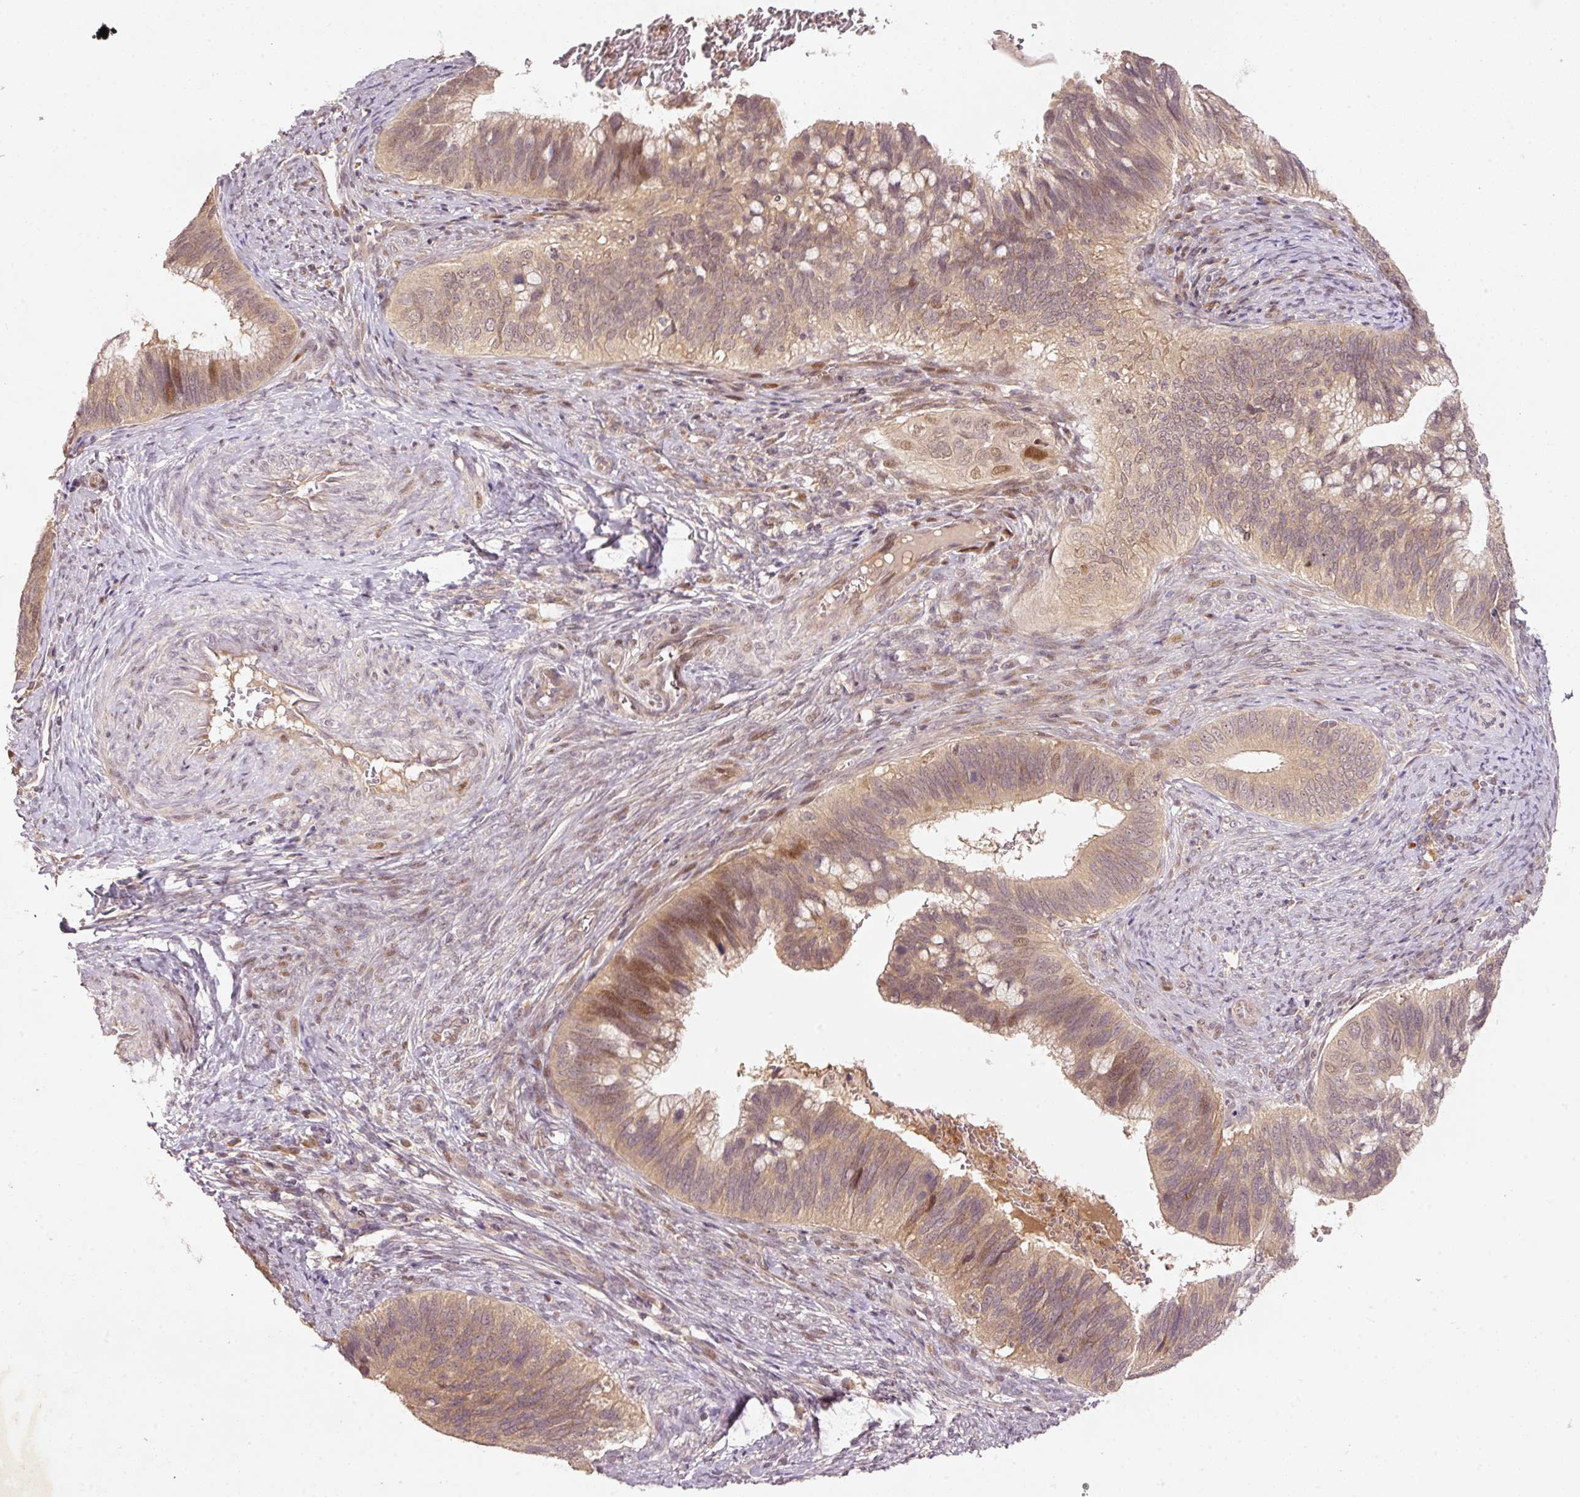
{"staining": {"intensity": "moderate", "quantity": ">75%", "location": "cytoplasmic/membranous"}, "tissue": "cervical cancer", "cell_type": "Tumor cells", "image_type": "cancer", "snomed": [{"axis": "morphology", "description": "Adenocarcinoma, NOS"}, {"axis": "topography", "description": "Cervix"}], "caption": "The micrograph reveals a brown stain indicating the presence of a protein in the cytoplasmic/membranous of tumor cells in adenocarcinoma (cervical).", "gene": "PCDHB1", "patient": {"sex": "female", "age": 42}}